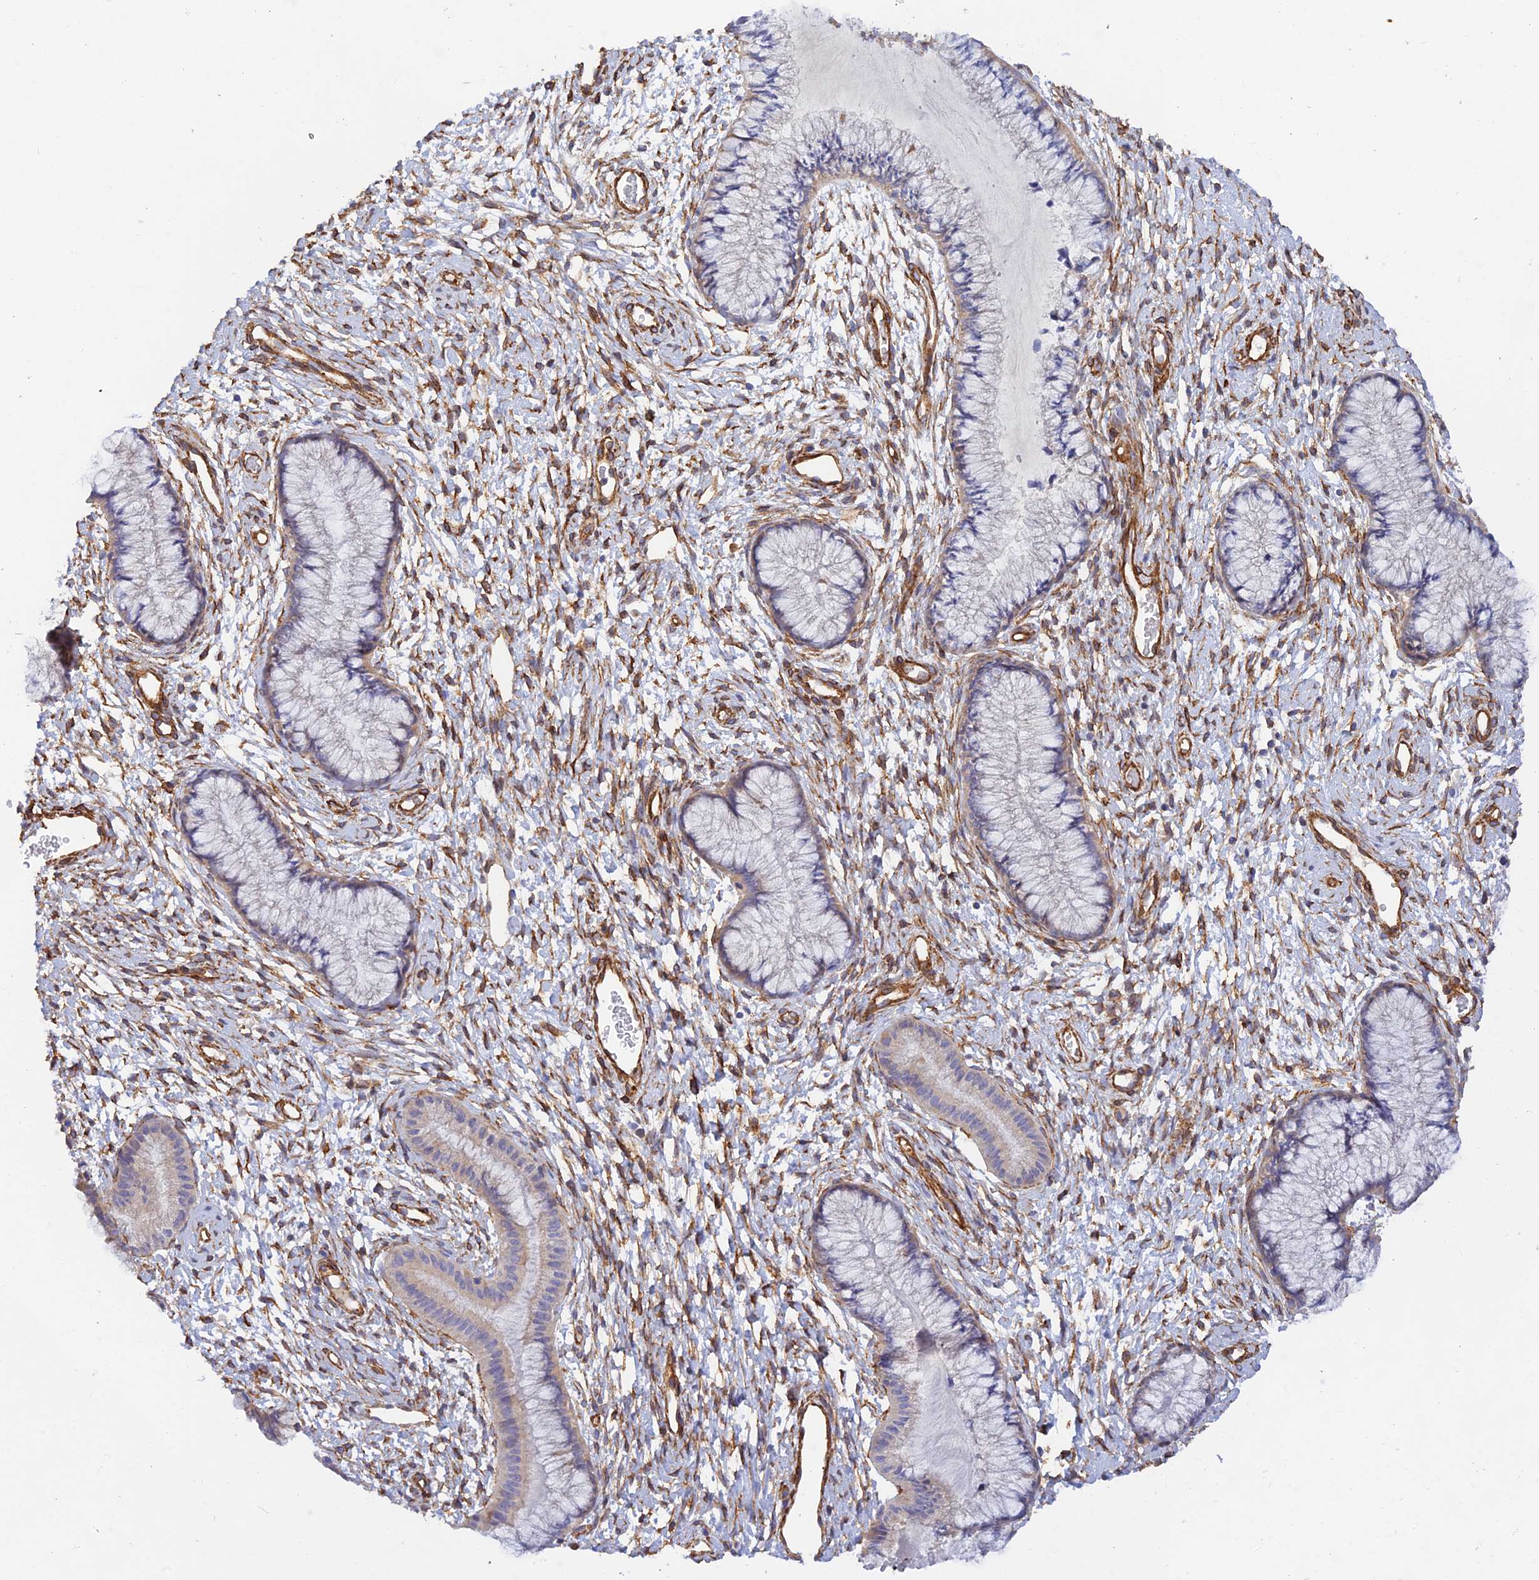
{"staining": {"intensity": "negative", "quantity": "none", "location": "none"}, "tissue": "cervix", "cell_type": "Glandular cells", "image_type": "normal", "snomed": [{"axis": "morphology", "description": "Normal tissue, NOS"}, {"axis": "topography", "description": "Cervix"}], "caption": "Immunohistochemistry of unremarkable cervix displays no positivity in glandular cells. (Brightfield microscopy of DAB (3,3'-diaminobenzidine) immunohistochemistry (IHC) at high magnification).", "gene": "MYO9A", "patient": {"sex": "female", "age": 42}}